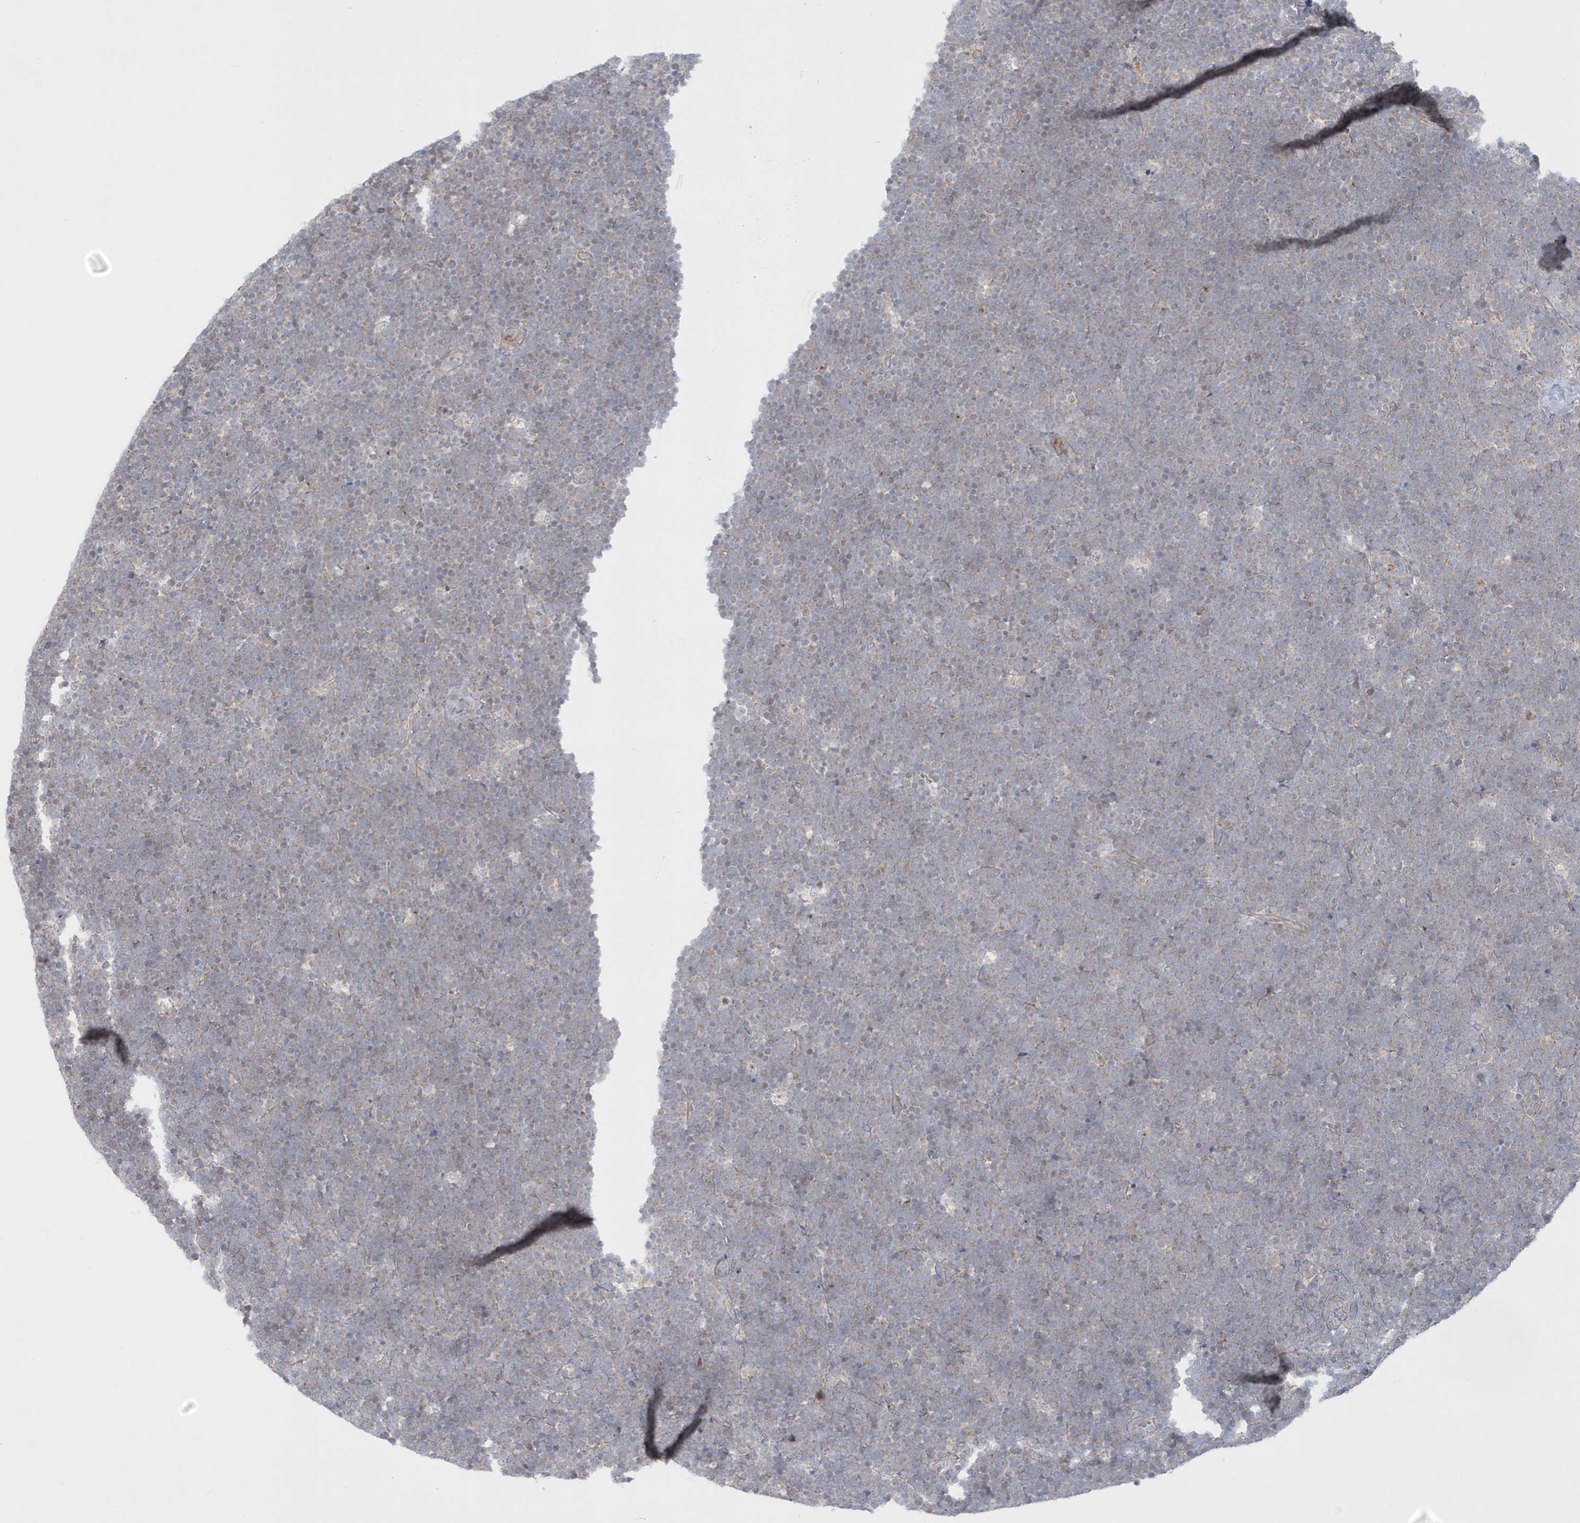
{"staining": {"intensity": "negative", "quantity": "none", "location": "none"}, "tissue": "lymphoma", "cell_type": "Tumor cells", "image_type": "cancer", "snomed": [{"axis": "morphology", "description": "Malignant lymphoma, non-Hodgkin's type, High grade"}, {"axis": "topography", "description": "Lymph node"}], "caption": "An immunohistochemistry photomicrograph of malignant lymphoma, non-Hodgkin's type (high-grade) is shown. There is no staining in tumor cells of malignant lymphoma, non-Hodgkin's type (high-grade).", "gene": "DNAJC18", "patient": {"sex": "male", "age": 13}}